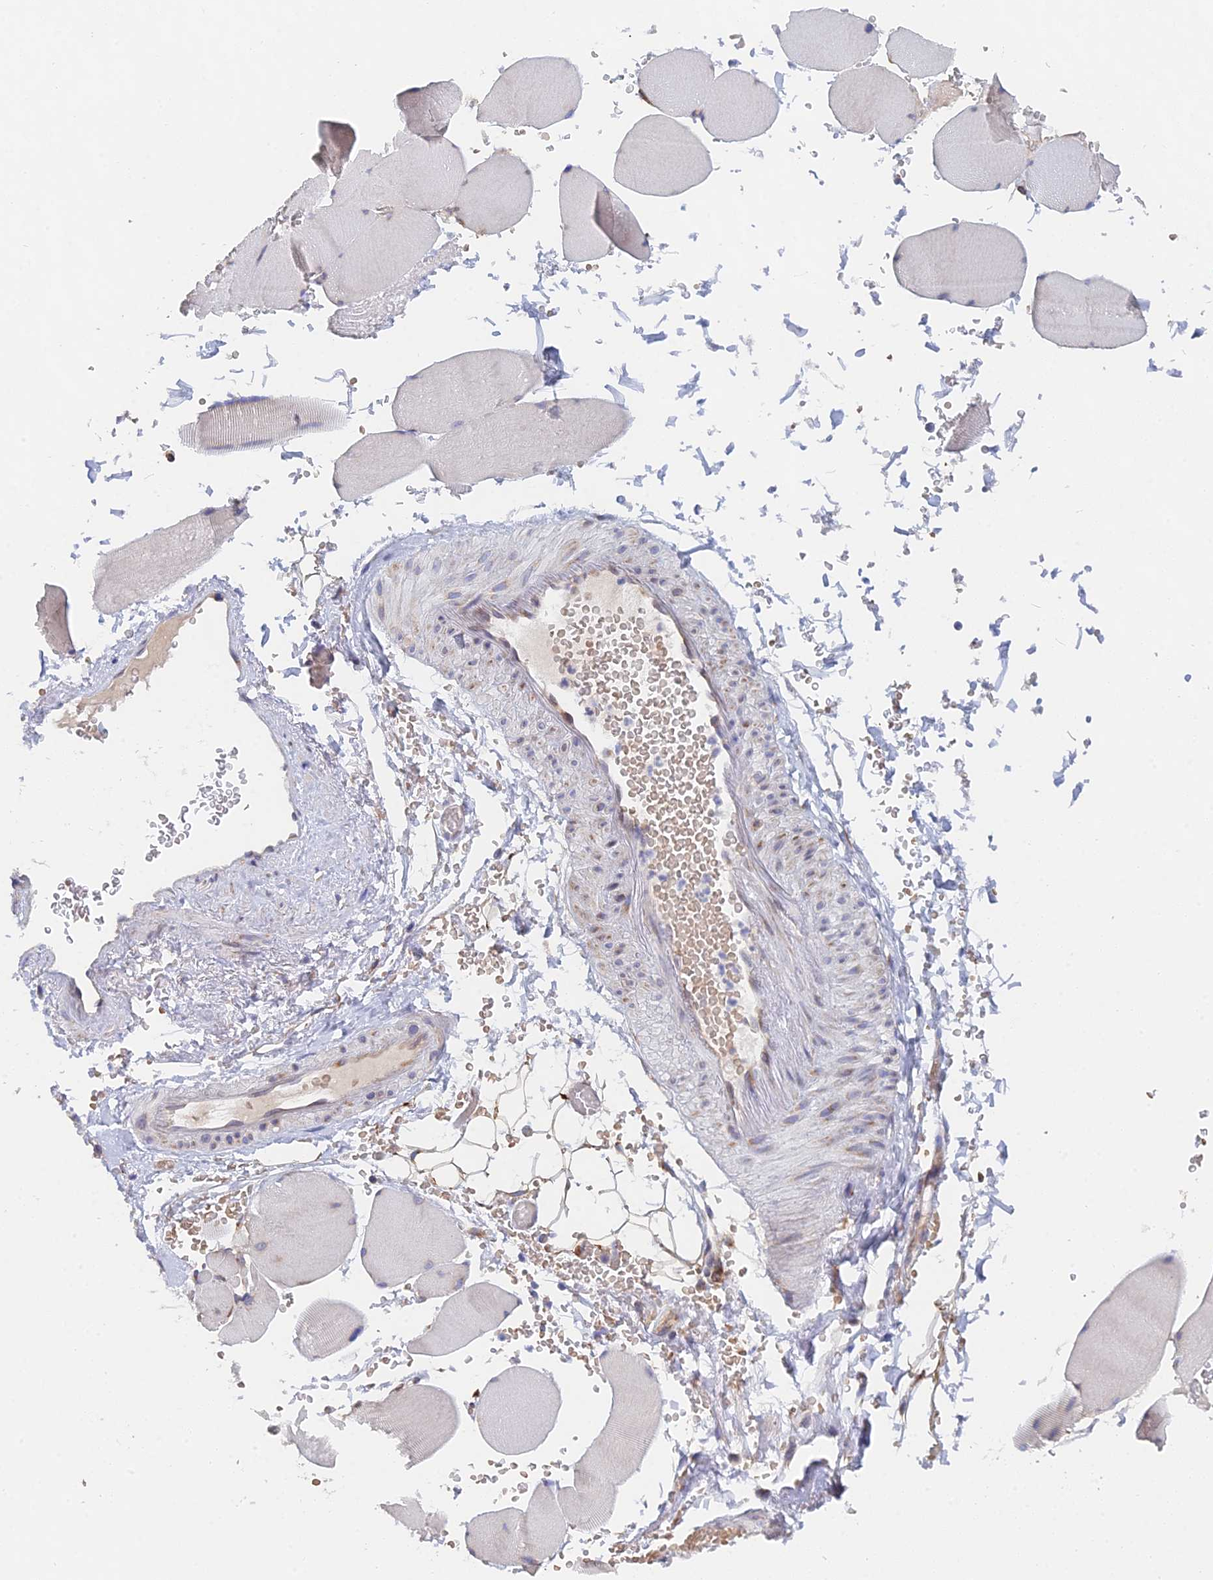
{"staining": {"intensity": "negative", "quantity": "none", "location": "none"}, "tissue": "skeletal muscle", "cell_type": "Myocytes", "image_type": "normal", "snomed": [{"axis": "morphology", "description": "Normal tissue, NOS"}, {"axis": "topography", "description": "Skeletal muscle"}, {"axis": "topography", "description": "Head-Neck"}], "caption": "An image of skeletal muscle stained for a protein demonstrates no brown staining in myocytes. (DAB IHC, high magnification).", "gene": "ELOF1", "patient": {"sex": "male", "age": 66}}